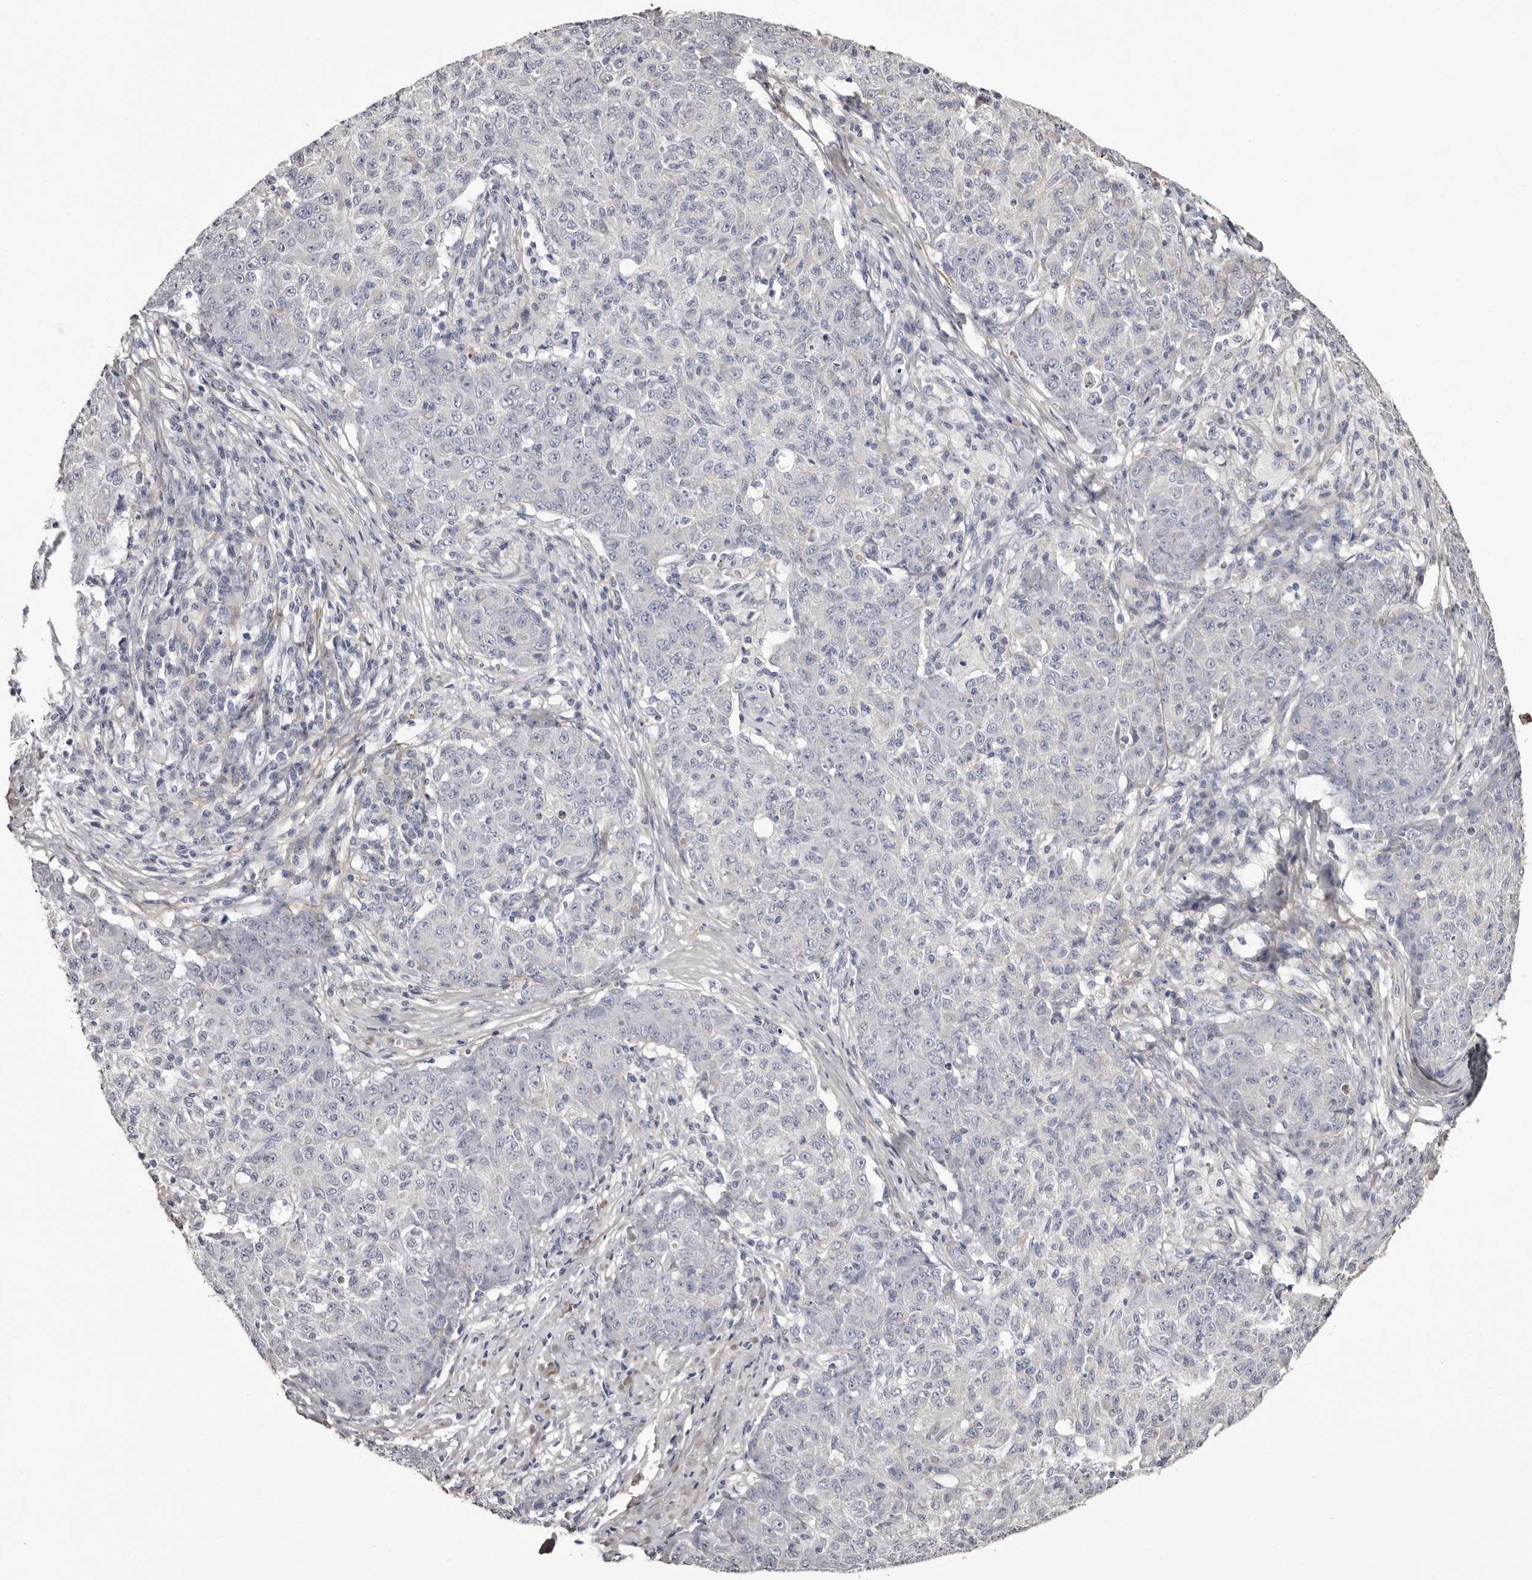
{"staining": {"intensity": "negative", "quantity": "none", "location": "none"}, "tissue": "ovarian cancer", "cell_type": "Tumor cells", "image_type": "cancer", "snomed": [{"axis": "morphology", "description": "Carcinoma, endometroid"}, {"axis": "topography", "description": "Ovary"}], "caption": "Micrograph shows no significant protein expression in tumor cells of ovarian endometroid carcinoma.", "gene": "COL6A1", "patient": {"sex": "female", "age": 42}}